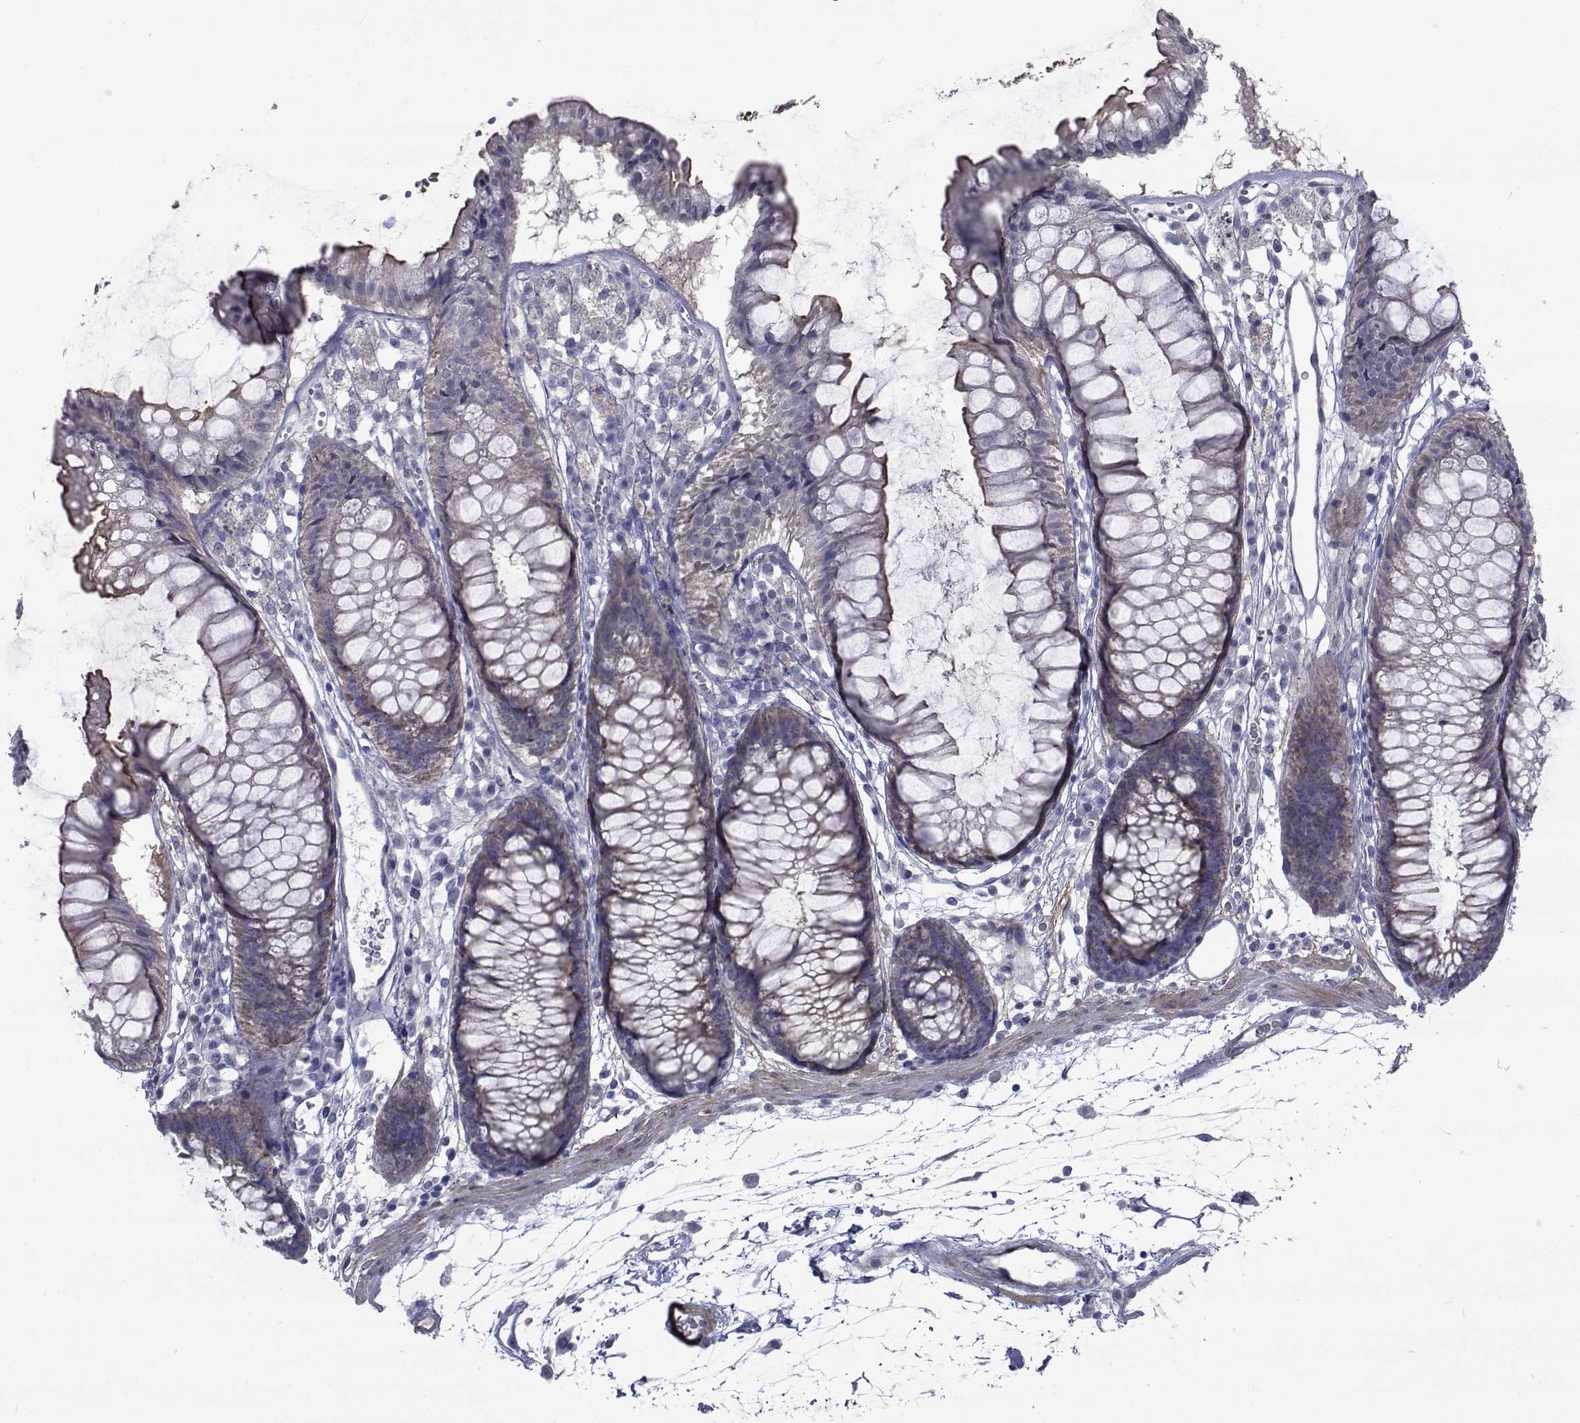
{"staining": {"intensity": "negative", "quantity": "none", "location": "none"}, "tissue": "colon", "cell_type": "Endothelial cells", "image_type": "normal", "snomed": [{"axis": "morphology", "description": "Normal tissue, NOS"}, {"axis": "morphology", "description": "Adenocarcinoma, NOS"}, {"axis": "topography", "description": "Colon"}], "caption": "Colon stained for a protein using IHC reveals no staining endothelial cells.", "gene": "CFAP74", "patient": {"sex": "male", "age": 65}}